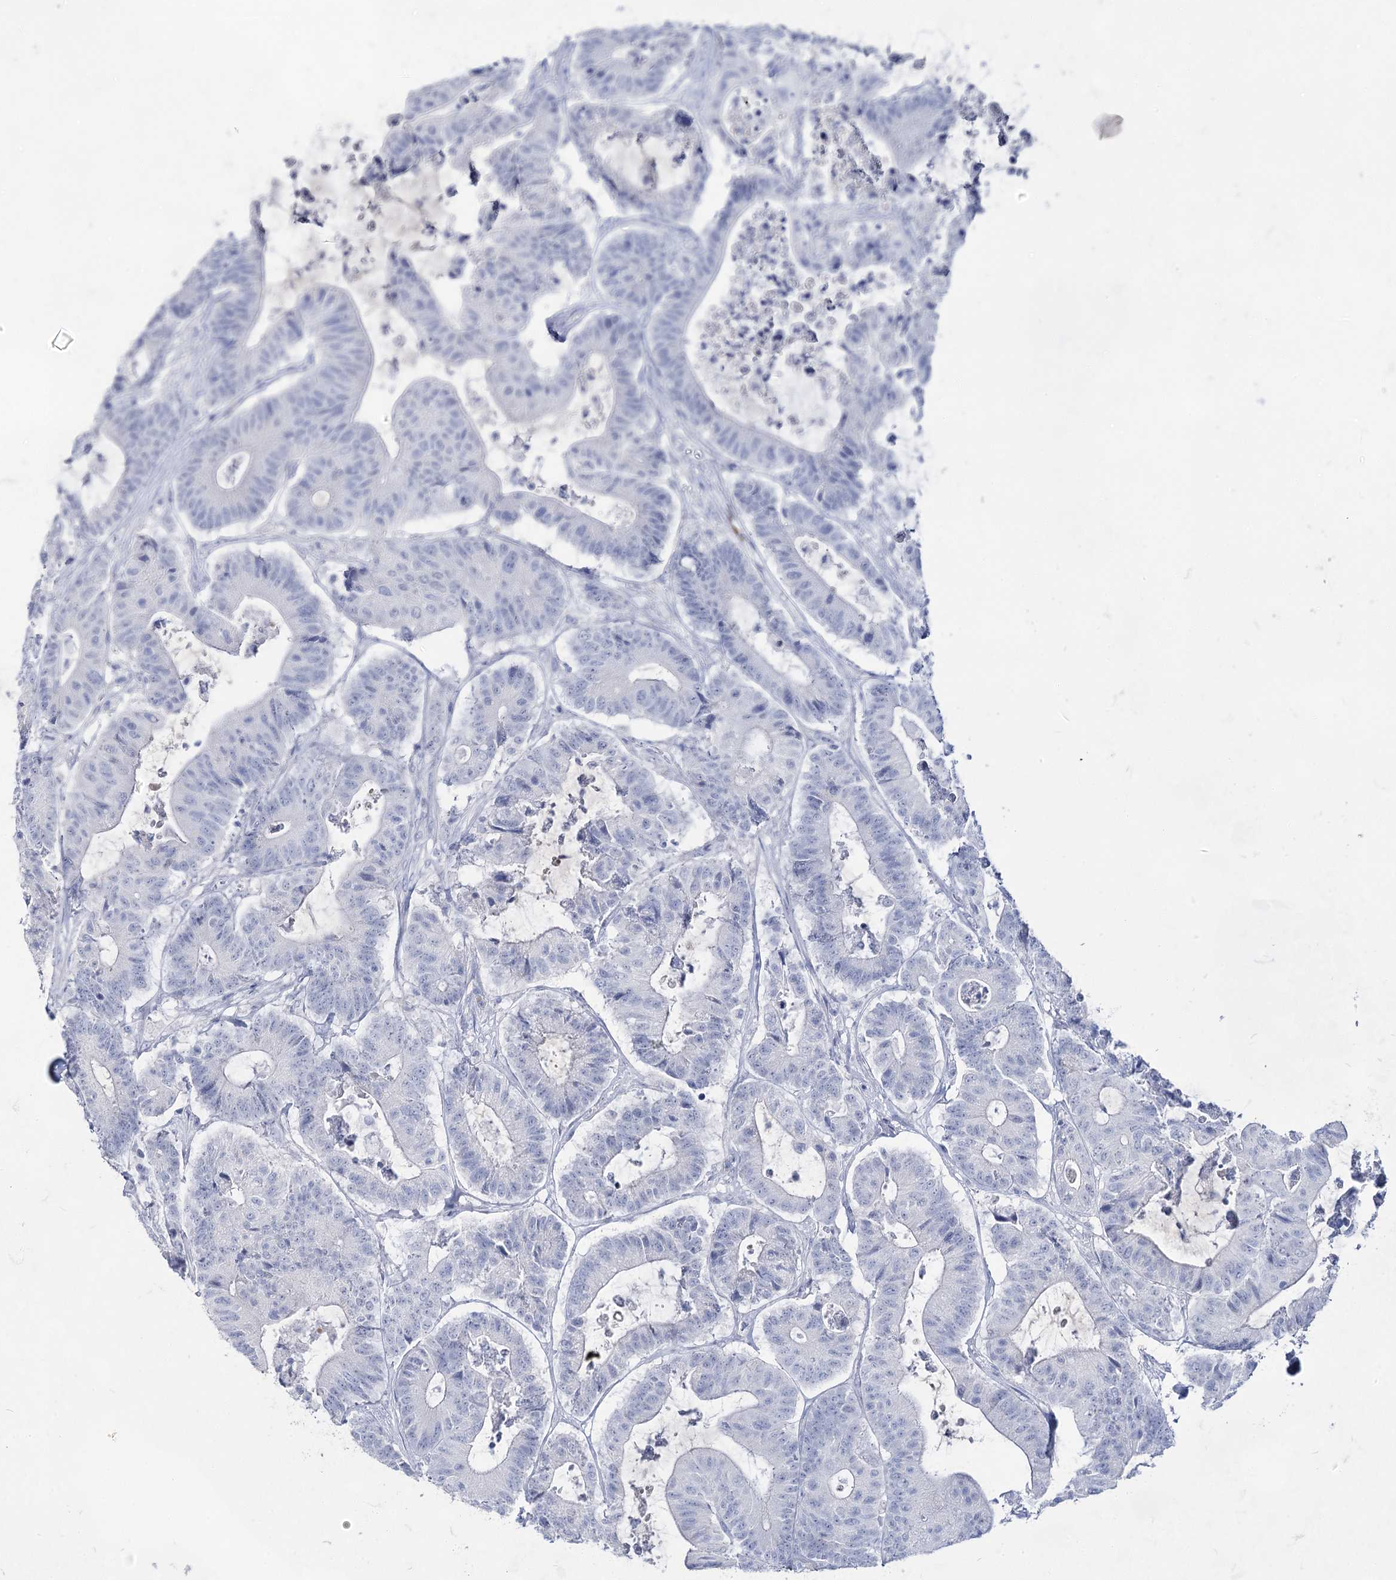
{"staining": {"intensity": "negative", "quantity": "none", "location": "none"}, "tissue": "colorectal cancer", "cell_type": "Tumor cells", "image_type": "cancer", "snomed": [{"axis": "morphology", "description": "Adenocarcinoma, NOS"}, {"axis": "topography", "description": "Colon"}], "caption": "Immunohistochemistry of human colorectal adenocarcinoma exhibits no staining in tumor cells.", "gene": "ACRV1", "patient": {"sex": "female", "age": 84}}